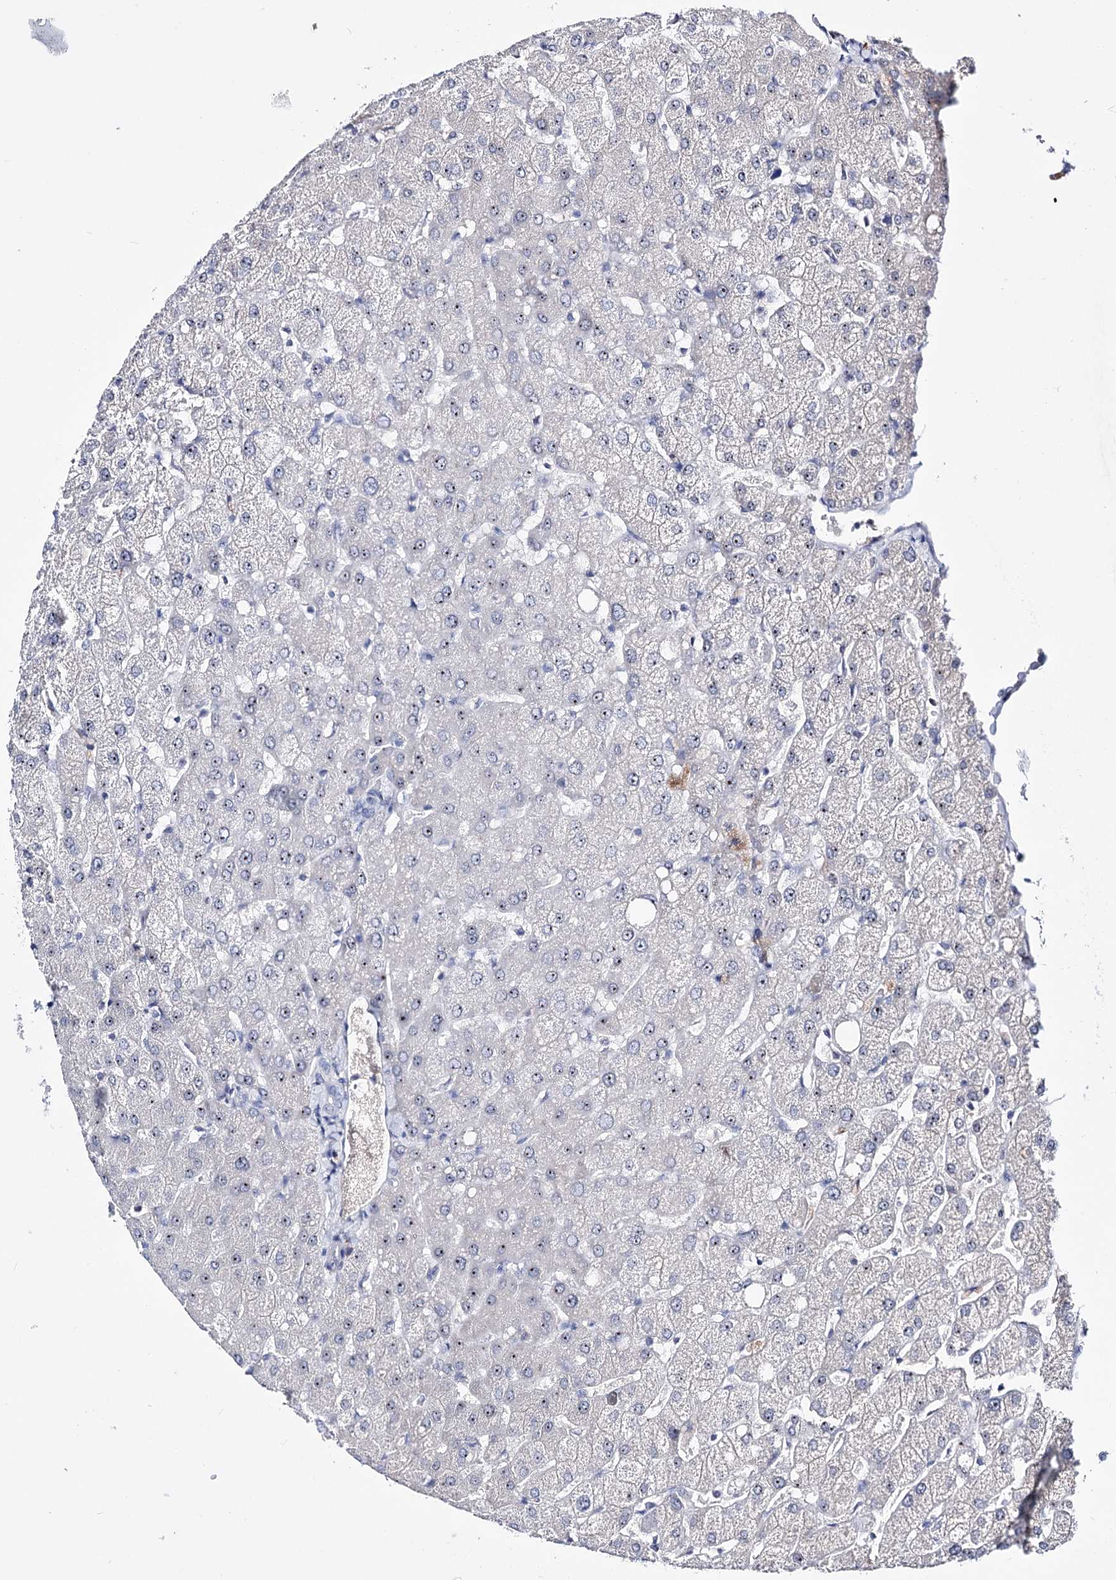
{"staining": {"intensity": "negative", "quantity": "none", "location": "none"}, "tissue": "liver", "cell_type": "Cholangiocytes", "image_type": "normal", "snomed": [{"axis": "morphology", "description": "Normal tissue, NOS"}, {"axis": "topography", "description": "Liver"}], "caption": "A histopathology image of human liver is negative for staining in cholangiocytes. Nuclei are stained in blue.", "gene": "PCGF5", "patient": {"sex": "female", "age": 54}}